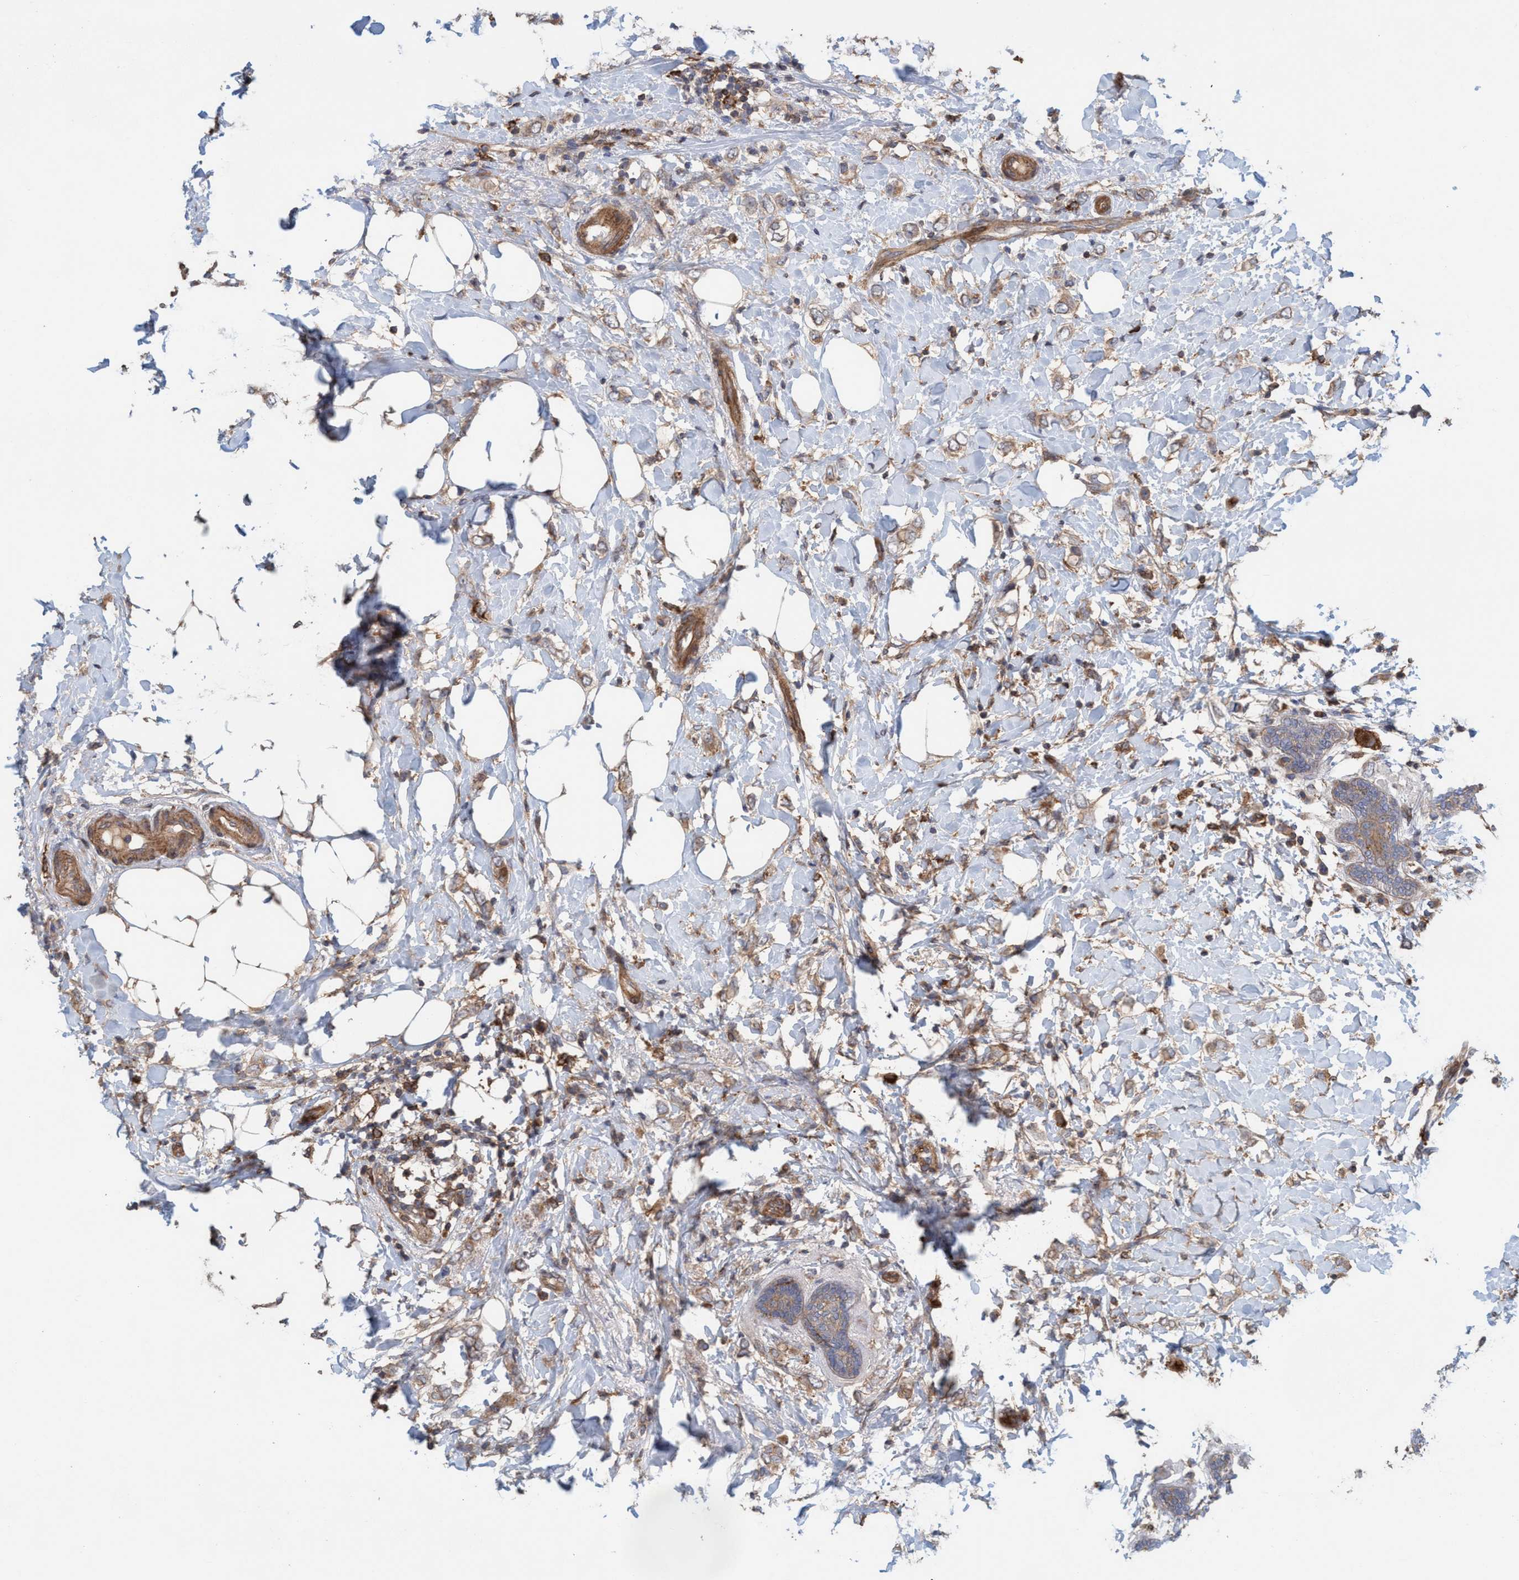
{"staining": {"intensity": "moderate", "quantity": ">75%", "location": "cytoplasmic/membranous"}, "tissue": "breast cancer", "cell_type": "Tumor cells", "image_type": "cancer", "snomed": [{"axis": "morphology", "description": "Normal tissue, NOS"}, {"axis": "morphology", "description": "Lobular carcinoma"}, {"axis": "topography", "description": "Breast"}], "caption": "Lobular carcinoma (breast) stained for a protein demonstrates moderate cytoplasmic/membranous positivity in tumor cells.", "gene": "SPECC1", "patient": {"sex": "female", "age": 47}}